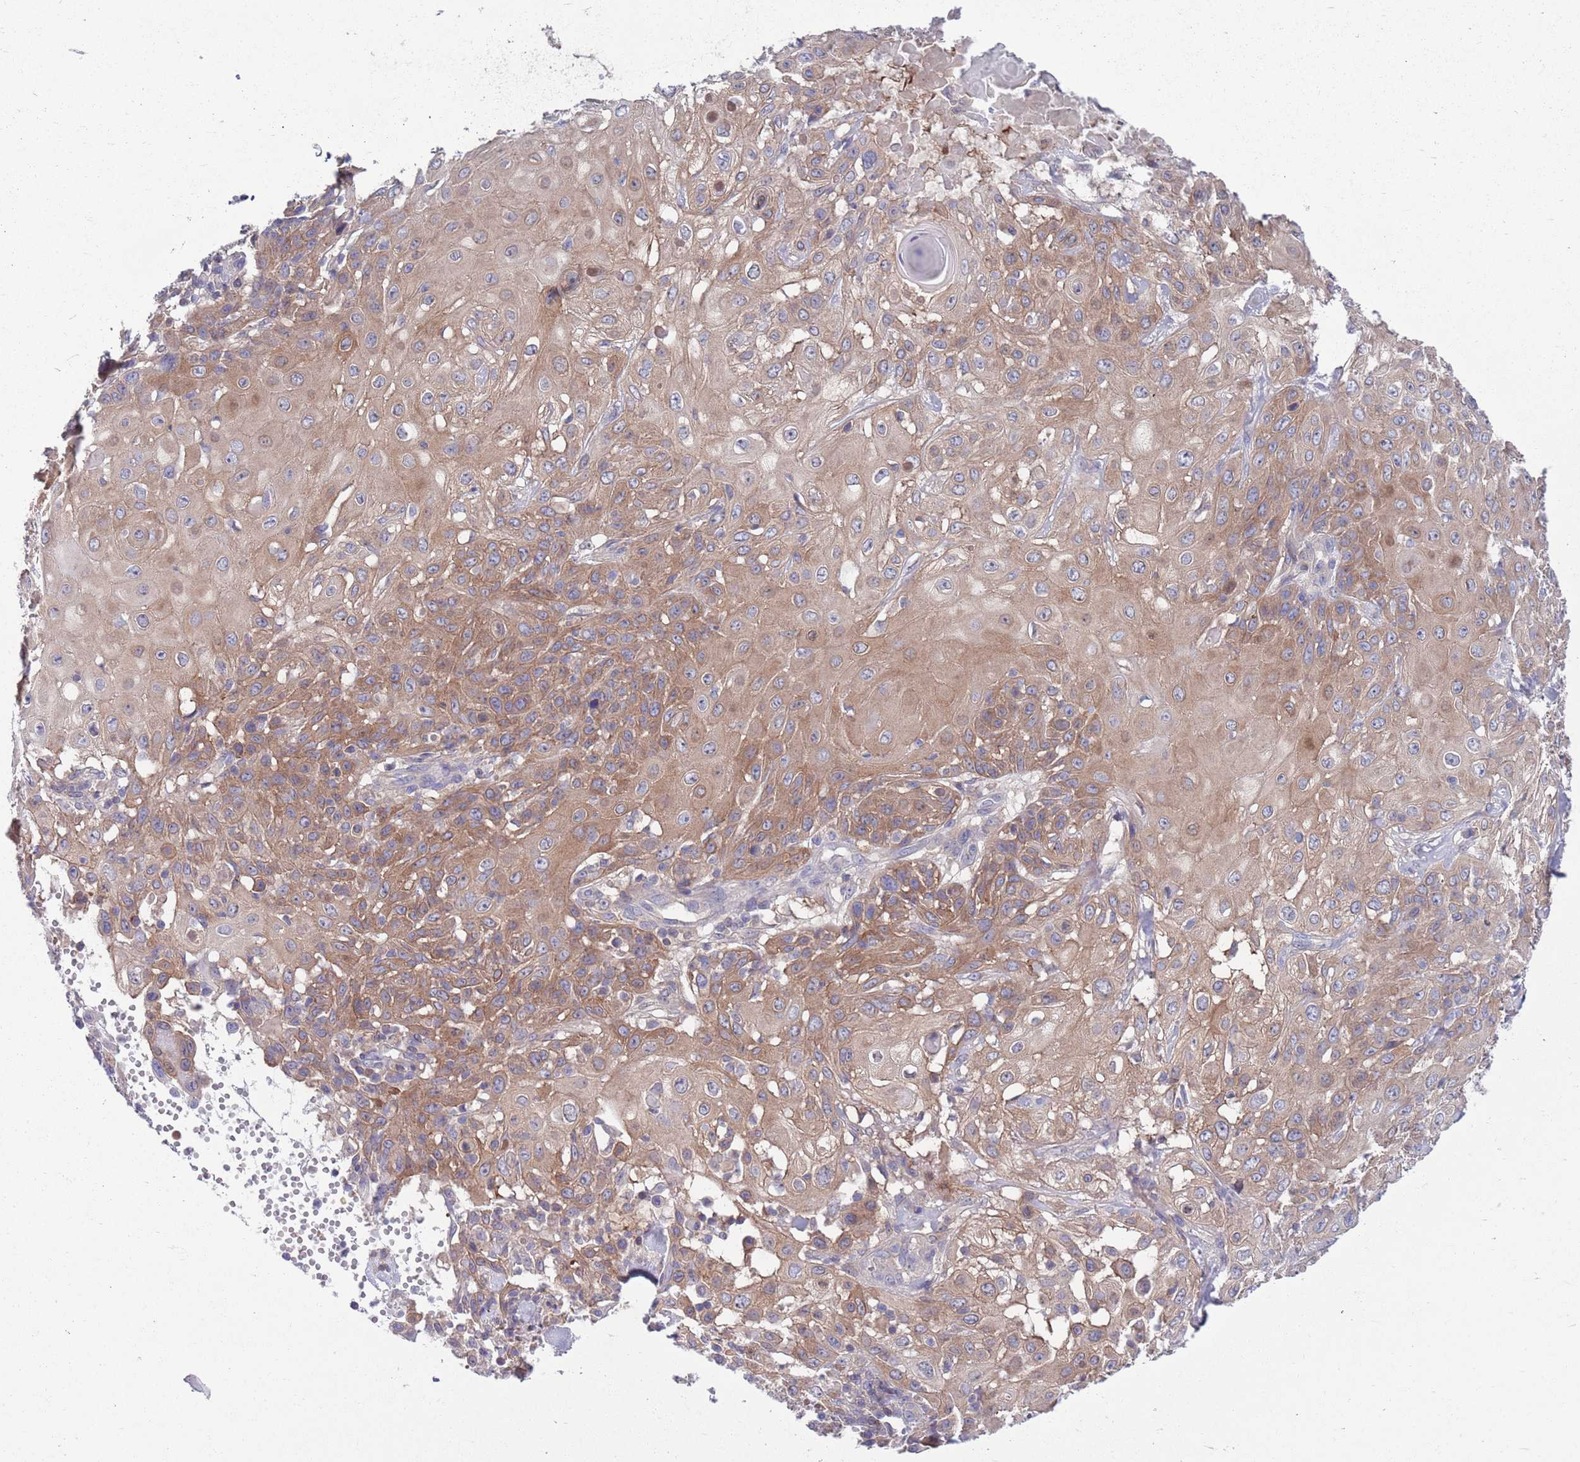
{"staining": {"intensity": "moderate", "quantity": ">75%", "location": "cytoplasmic/membranous"}, "tissue": "skin cancer", "cell_type": "Tumor cells", "image_type": "cancer", "snomed": [{"axis": "morphology", "description": "Normal tissue, NOS"}, {"axis": "morphology", "description": "Squamous cell carcinoma, NOS"}, {"axis": "topography", "description": "Skin"}, {"axis": "topography", "description": "Cartilage tissue"}], "caption": "Skin cancer (squamous cell carcinoma) stained with DAB IHC displays medium levels of moderate cytoplasmic/membranous positivity in approximately >75% of tumor cells.", "gene": "KLHL29", "patient": {"sex": "female", "age": 79}}